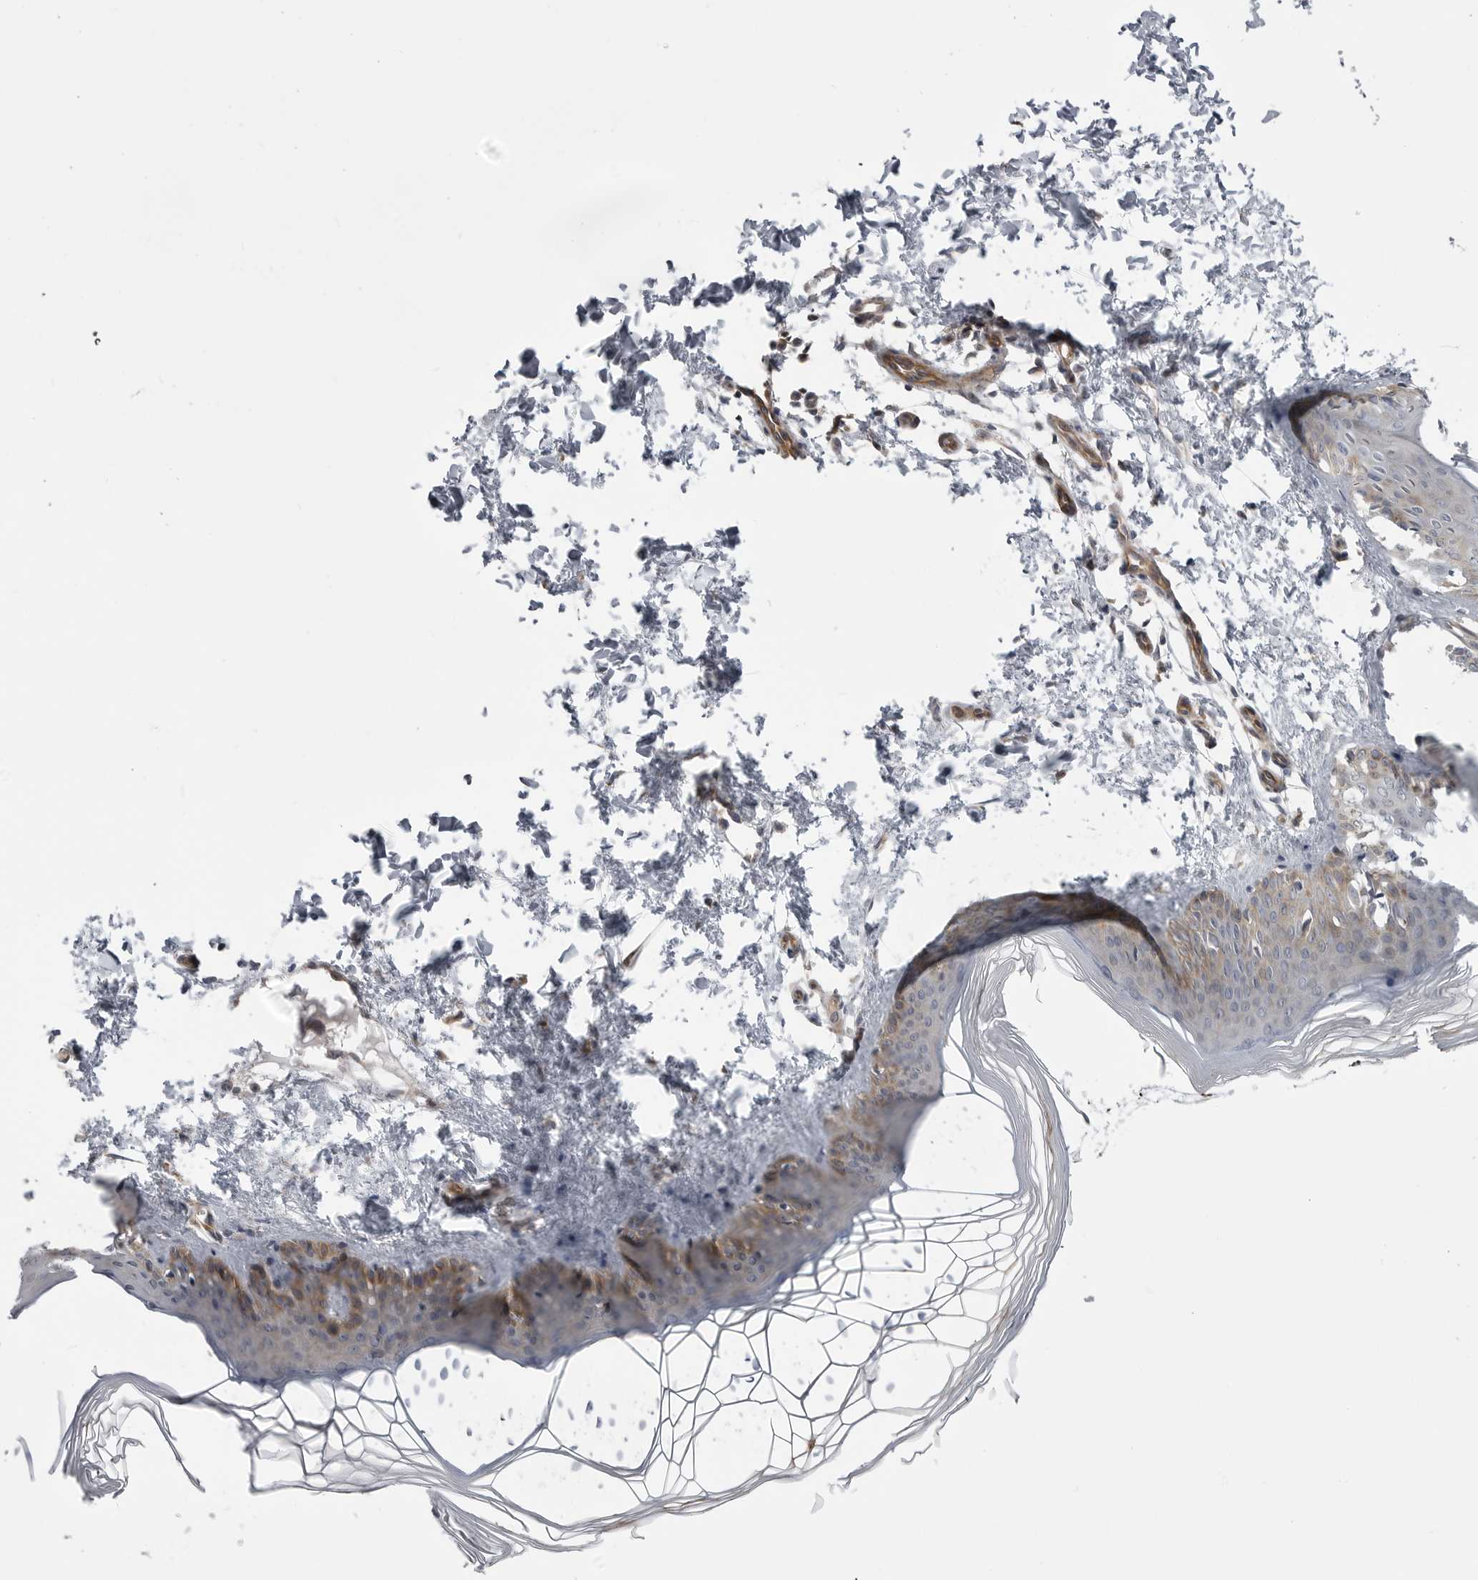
{"staining": {"intensity": "negative", "quantity": "none", "location": "none"}, "tissue": "skin", "cell_type": "Fibroblasts", "image_type": "normal", "snomed": [{"axis": "morphology", "description": "Normal tissue, NOS"}, {"axis": "topography", "description": "Skin"}], "caption": "IHC photomicrograph of unremarkable skin: human skin stained with DAB shows no significant protein staining in fibroblasts.", "gene": "SCP2", "patient": {"sex": "female", "age": 27}}